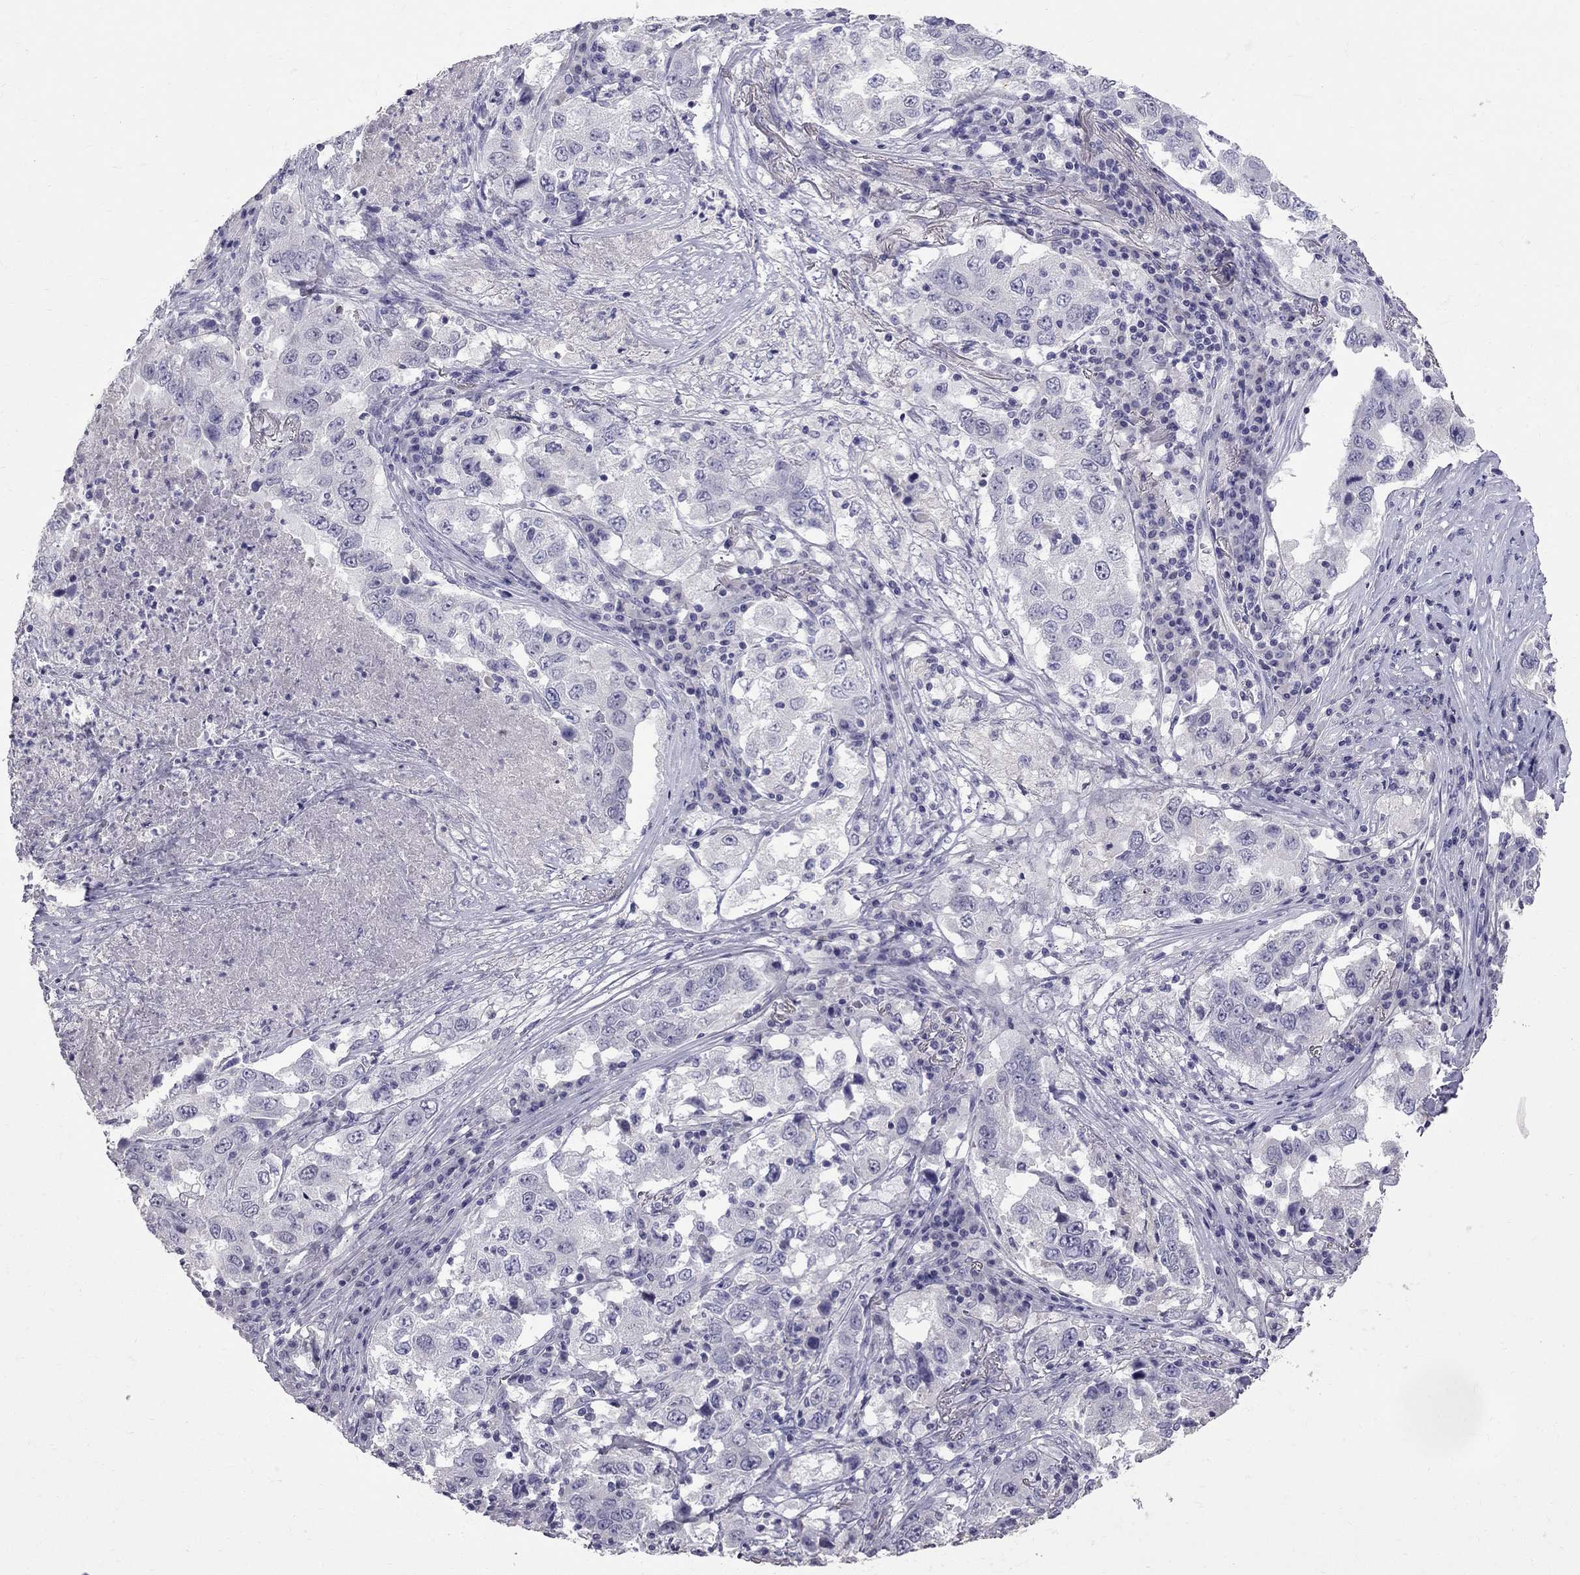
{"staining": {"intensity": "negative", "quantity": "none", "location": "none"}, "tissue": "lung cancer", "cell_type": "Tumor cells", "image_type": "cancer", "snomed": [{"axis": "morphology", "description": "Adenocarcinoma, NOS"}, {"axis": "topography", "description": "Lung"}], "caption": "Tumor cells show no significant positivity in lung cancer.", "gene": "CFAP91", "patient": {"sex": "male", "age": 73}}